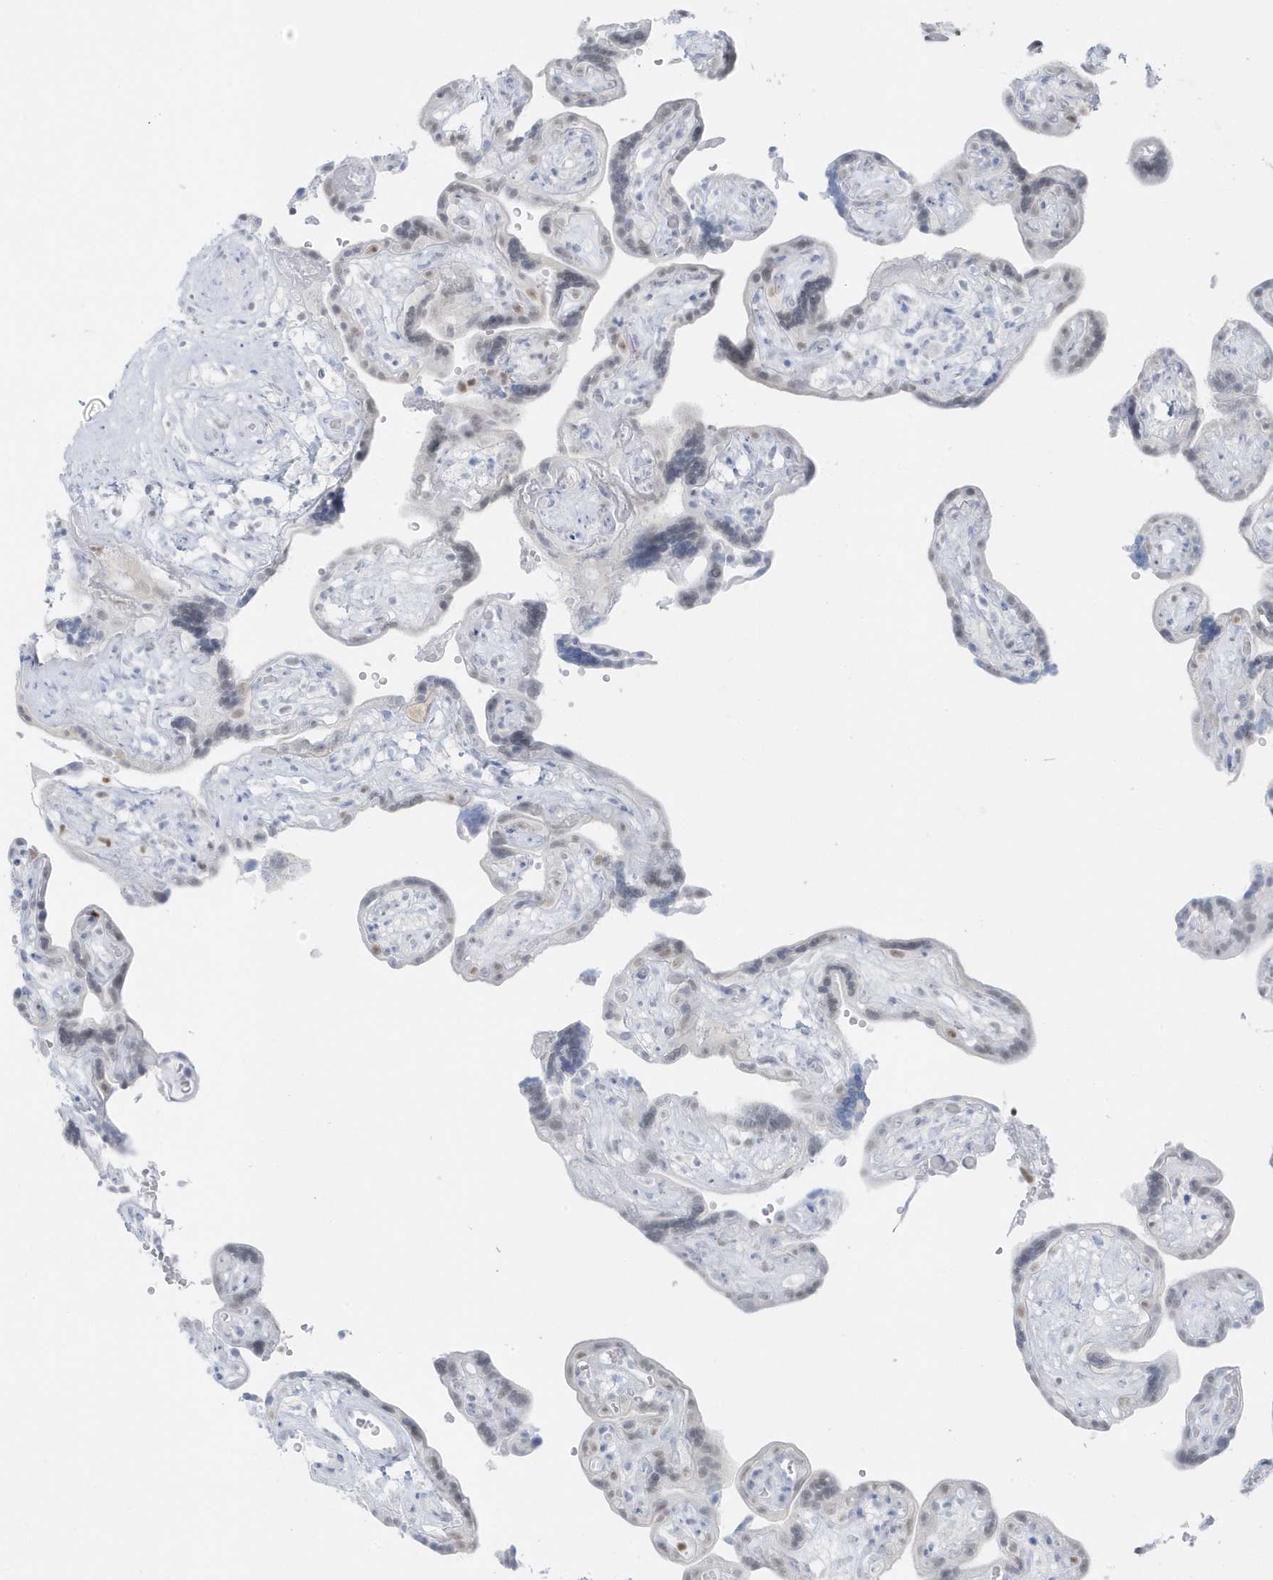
{"staining": {"intensity": "negative", "quantity": "none", "location": "none"}, "tissue": "placenta", "cell_type": "Decidual cells", "image_type": "normal", "snomed": [{"axis": "morphology", "description": "Normal tissue, NOS"}, {"axis": "topography", "description": "Placenta"}], "caption": "A histopathology image of placenta stained for a protein exhibits no brown staining in decidual cells. (Immunohistochemistry, brightfield microscopy, high magnification).", "gene": "SMIM34", "patient": {"sex": "female", "age": 30}}